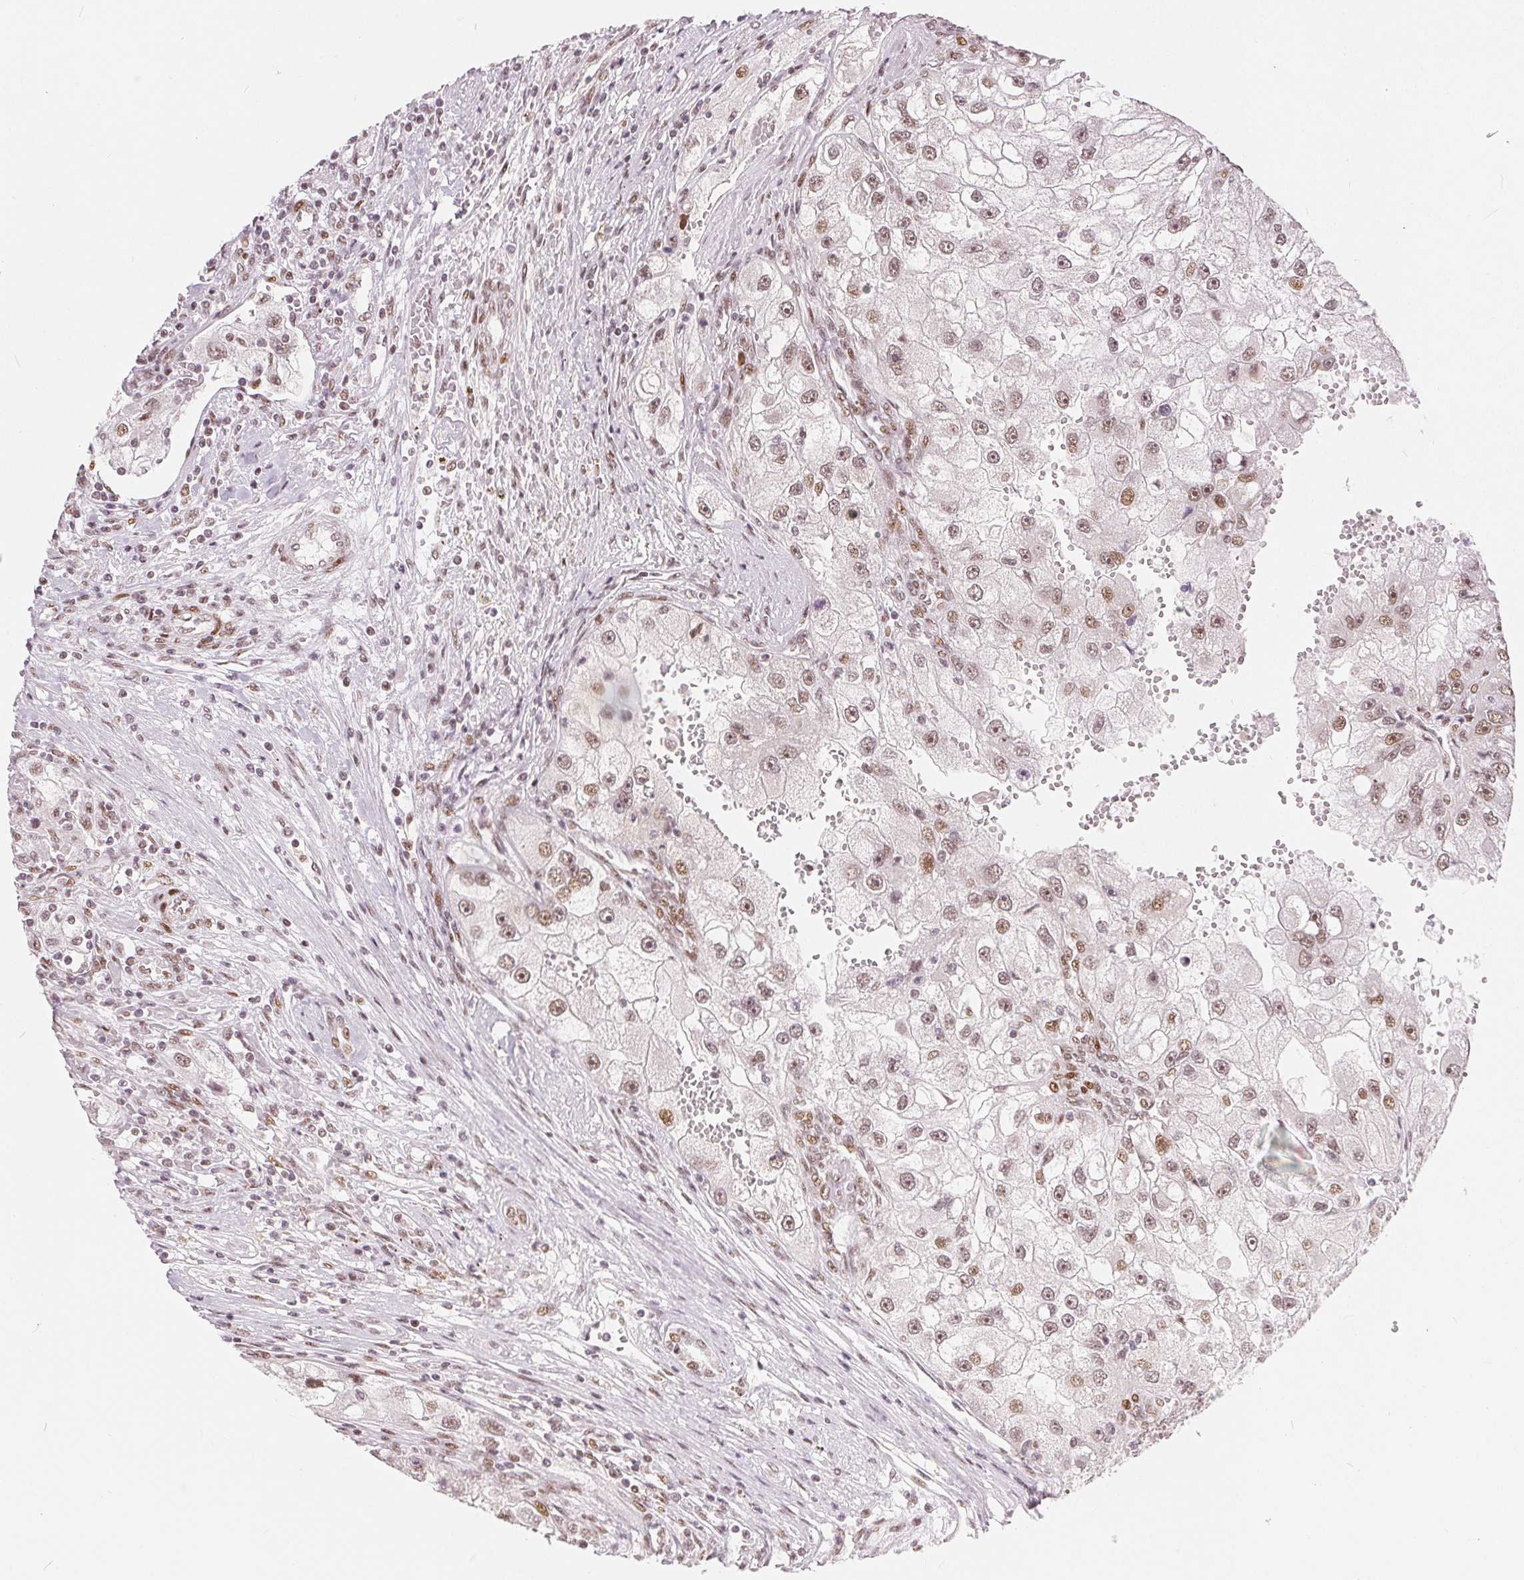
{"staining": {"intensity": "moderate", "quantity": ">75%", "location": "nuclear"}, "tissue": "renal cancer", "cell_type": "Tumor cells", "image_type": "cancer", "snomed": [{"axis": "morphology", "description": "Adenocarcinoma, NOS"}, {"axis": "topography", "description": "Kidney"}], "caption": "This micrograph demonstrates immunohistochemistry (IHC) staining of human adenocarcinoma (renal), with medium moderate nuclear expression in about >75% of tumor cells.", "gene": "ZNF703", "patient": {"sex": "male", "age": 63}}